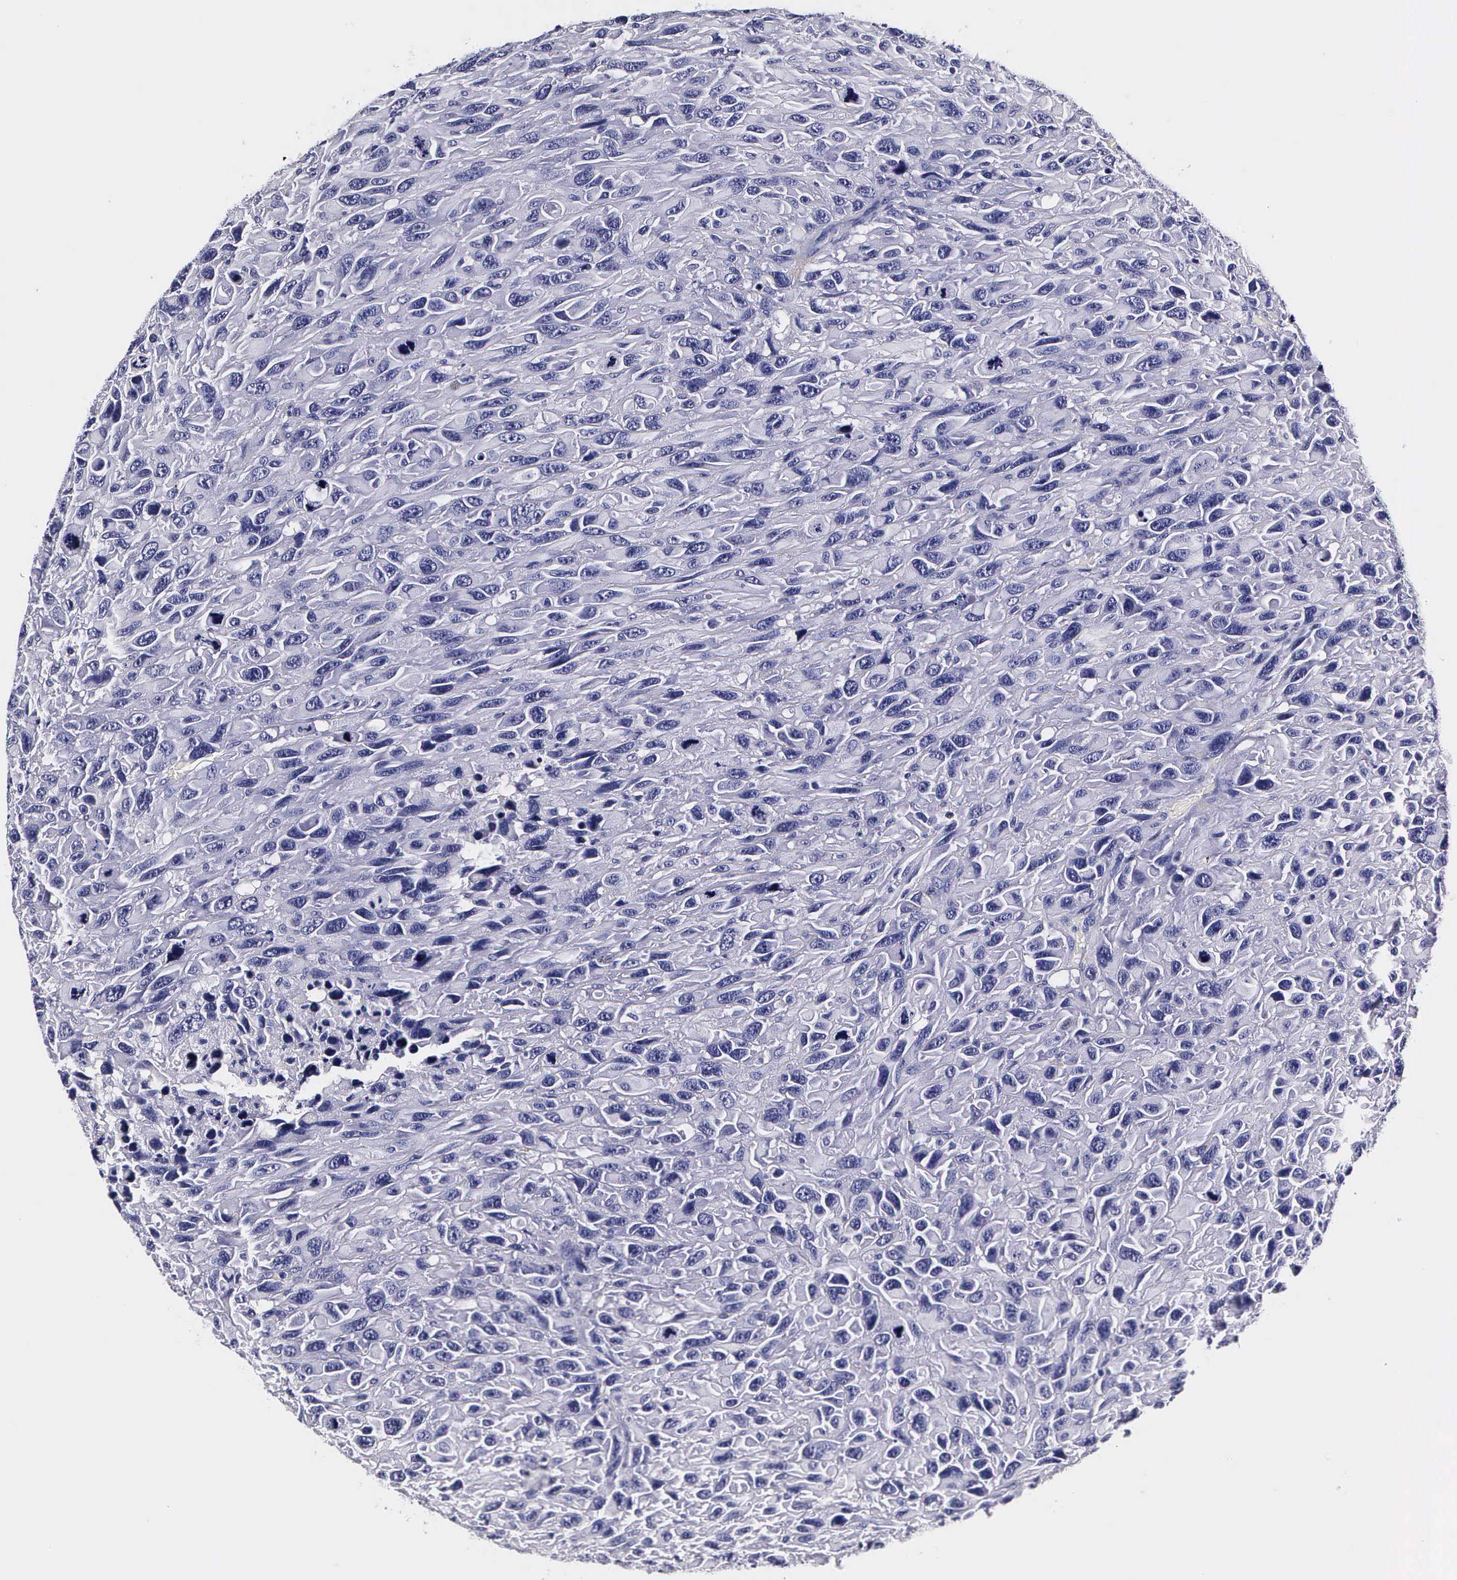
{"staining": {"intensity": "negative", "quantity": "none", "location": "none"}, "tissue": "renal cancer", "cell_type": "Tumor cells", "image_type": "cancer", "snomed": [{"axis": "morphology", "description": "Adenocarcinoma, NOS"}, {"axis": "topography", "description": "Kidney"}], "caption": "An immunohistochemistry (IHC) micrograph of renal cancer (adenocarcinoma) is shown. There is no staining in tumor cells of renal cancer (adenocarcinoma).", "gene": "IAPP", "patient": {"sex": "male", "age": 79}}